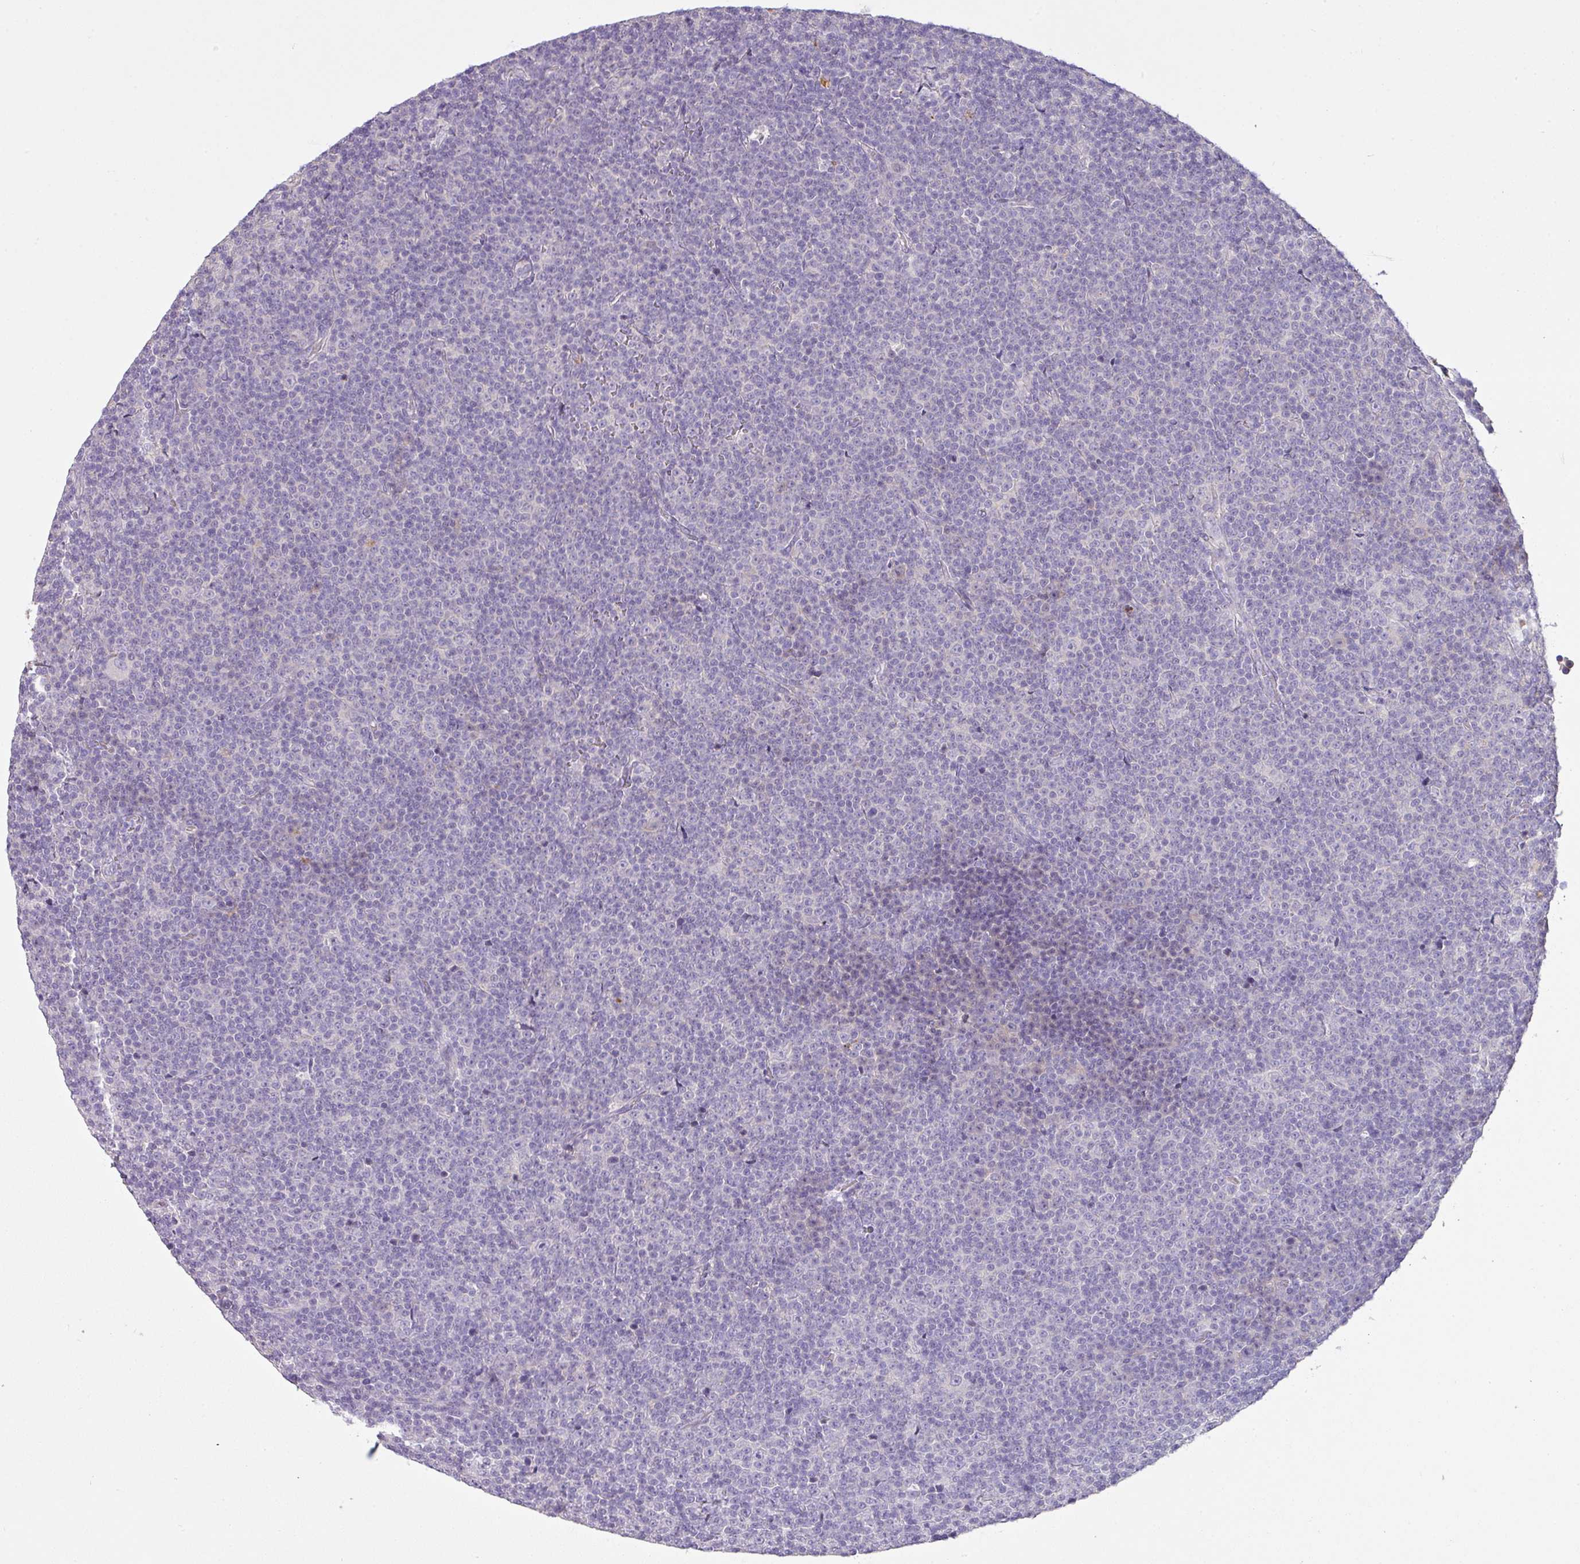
{"staining": {"intensity": "negative", "quantity": "none", "location": "none"}, "tissue": "lymphoma", "cell_type": "Tumor cells", "image_type": "cancer", "snomed": [{"axis": "morphology", "description": "Malignant lymphoma, non-Hodgkin's type, Low grade"}, {"axis": "topography", "description": "Lymph node"}], "caption": "Micrograph shows no significant protein positivity in tumor cells of lymphoma.", "gene": "OR6C6", "patient": {"sex": "female", "age": 67}}